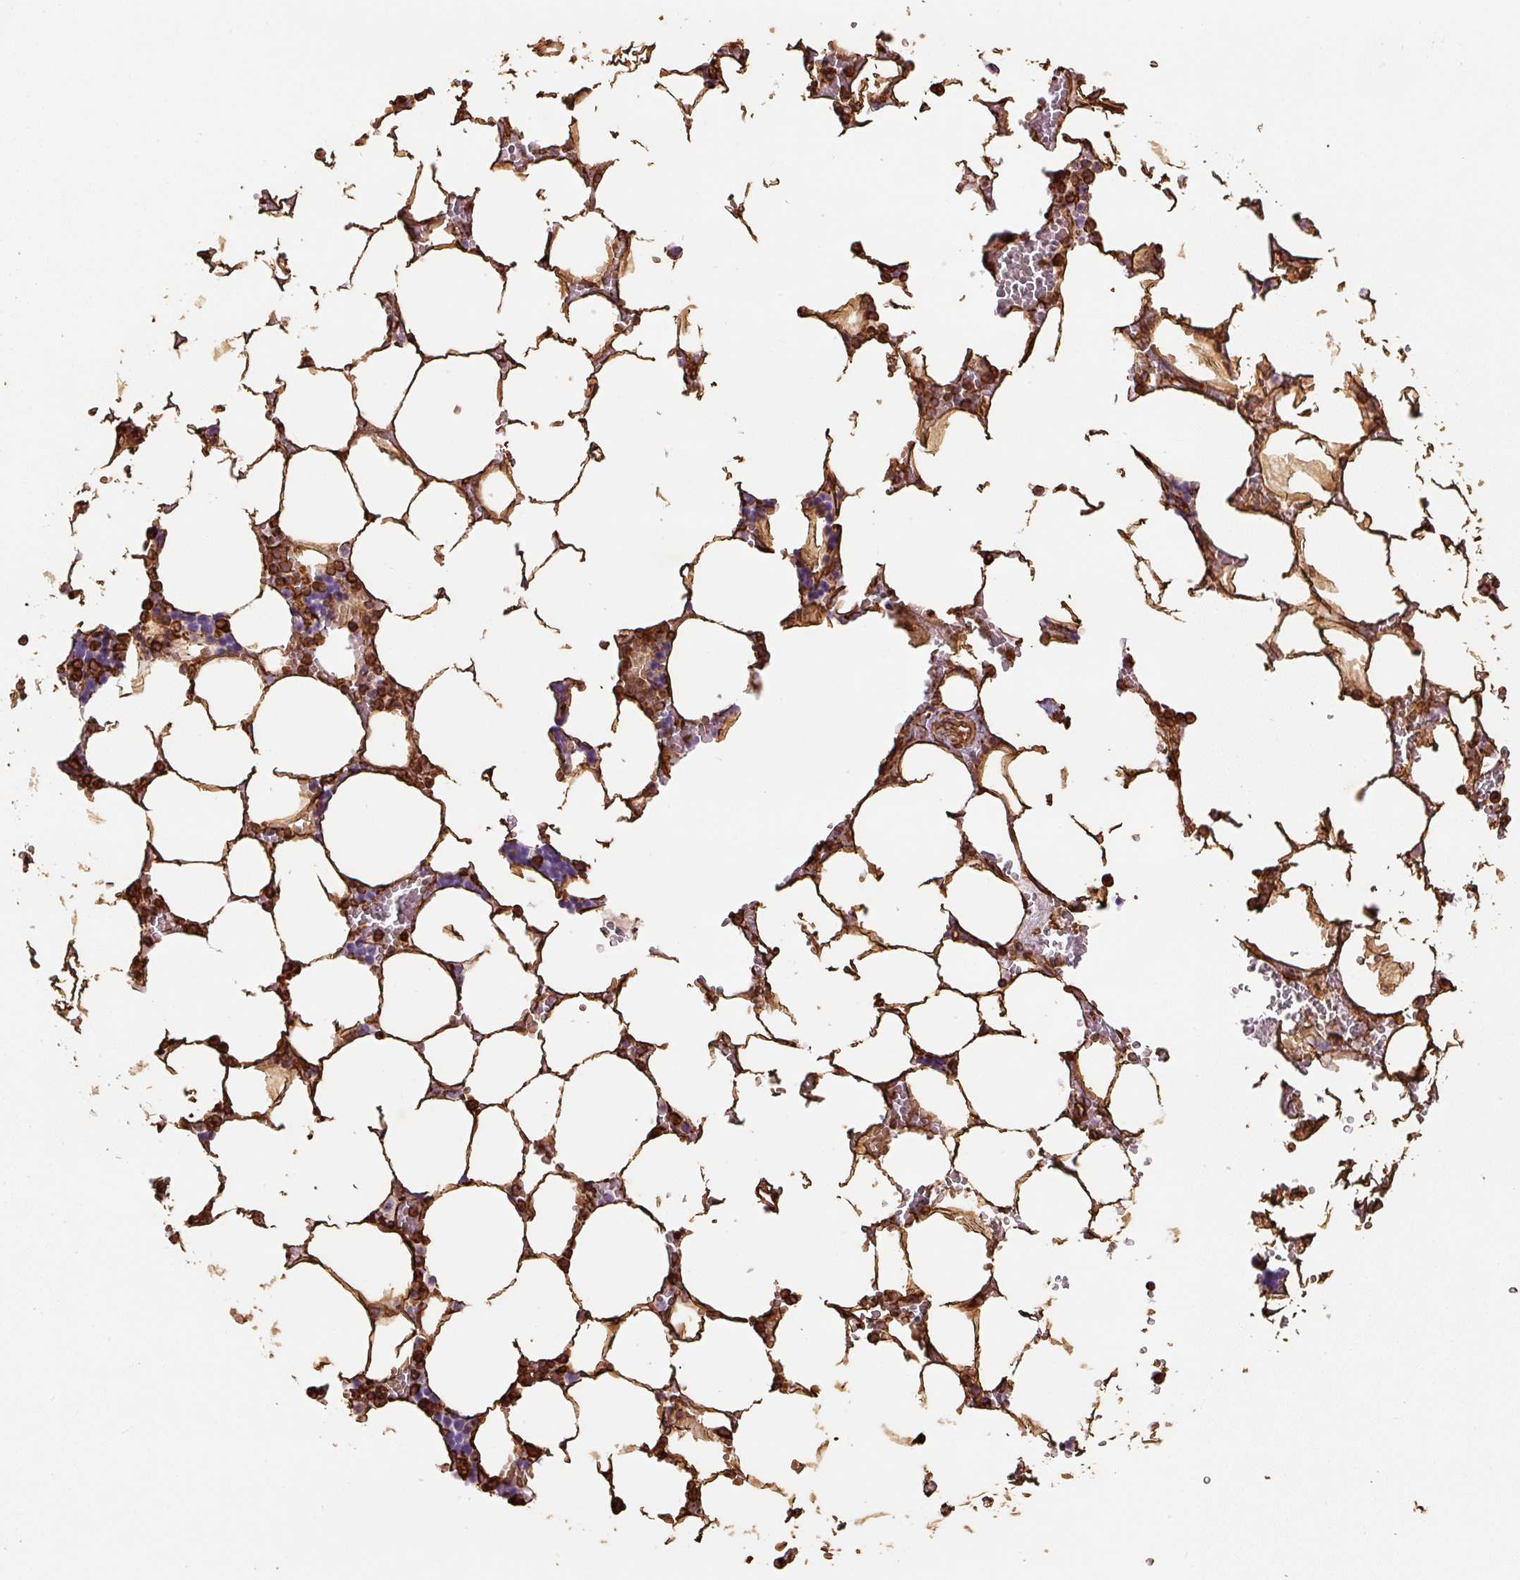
{"staining": {"intensity": "strong", "quantity": "25%-75%", "location": "cytoplasmic/membranous"}, "tissue": "bone marrow", "cell_type": "Hematopoietic cells", "image_type": "normal", "snomed": [{"axis": "morphology", "description": "Normal tissue, NOS"}, {"axis": "topography", "description": "Bone marrow"}], "caption": "Immunohistochemical staining of normal human bone marrow shows high levels of strong cytoplasmic/membranous expression in approximately 25%-75% of hematopoietic cells.", "gene": "VIM", "patient": {"sex": "male", "age": 64}}